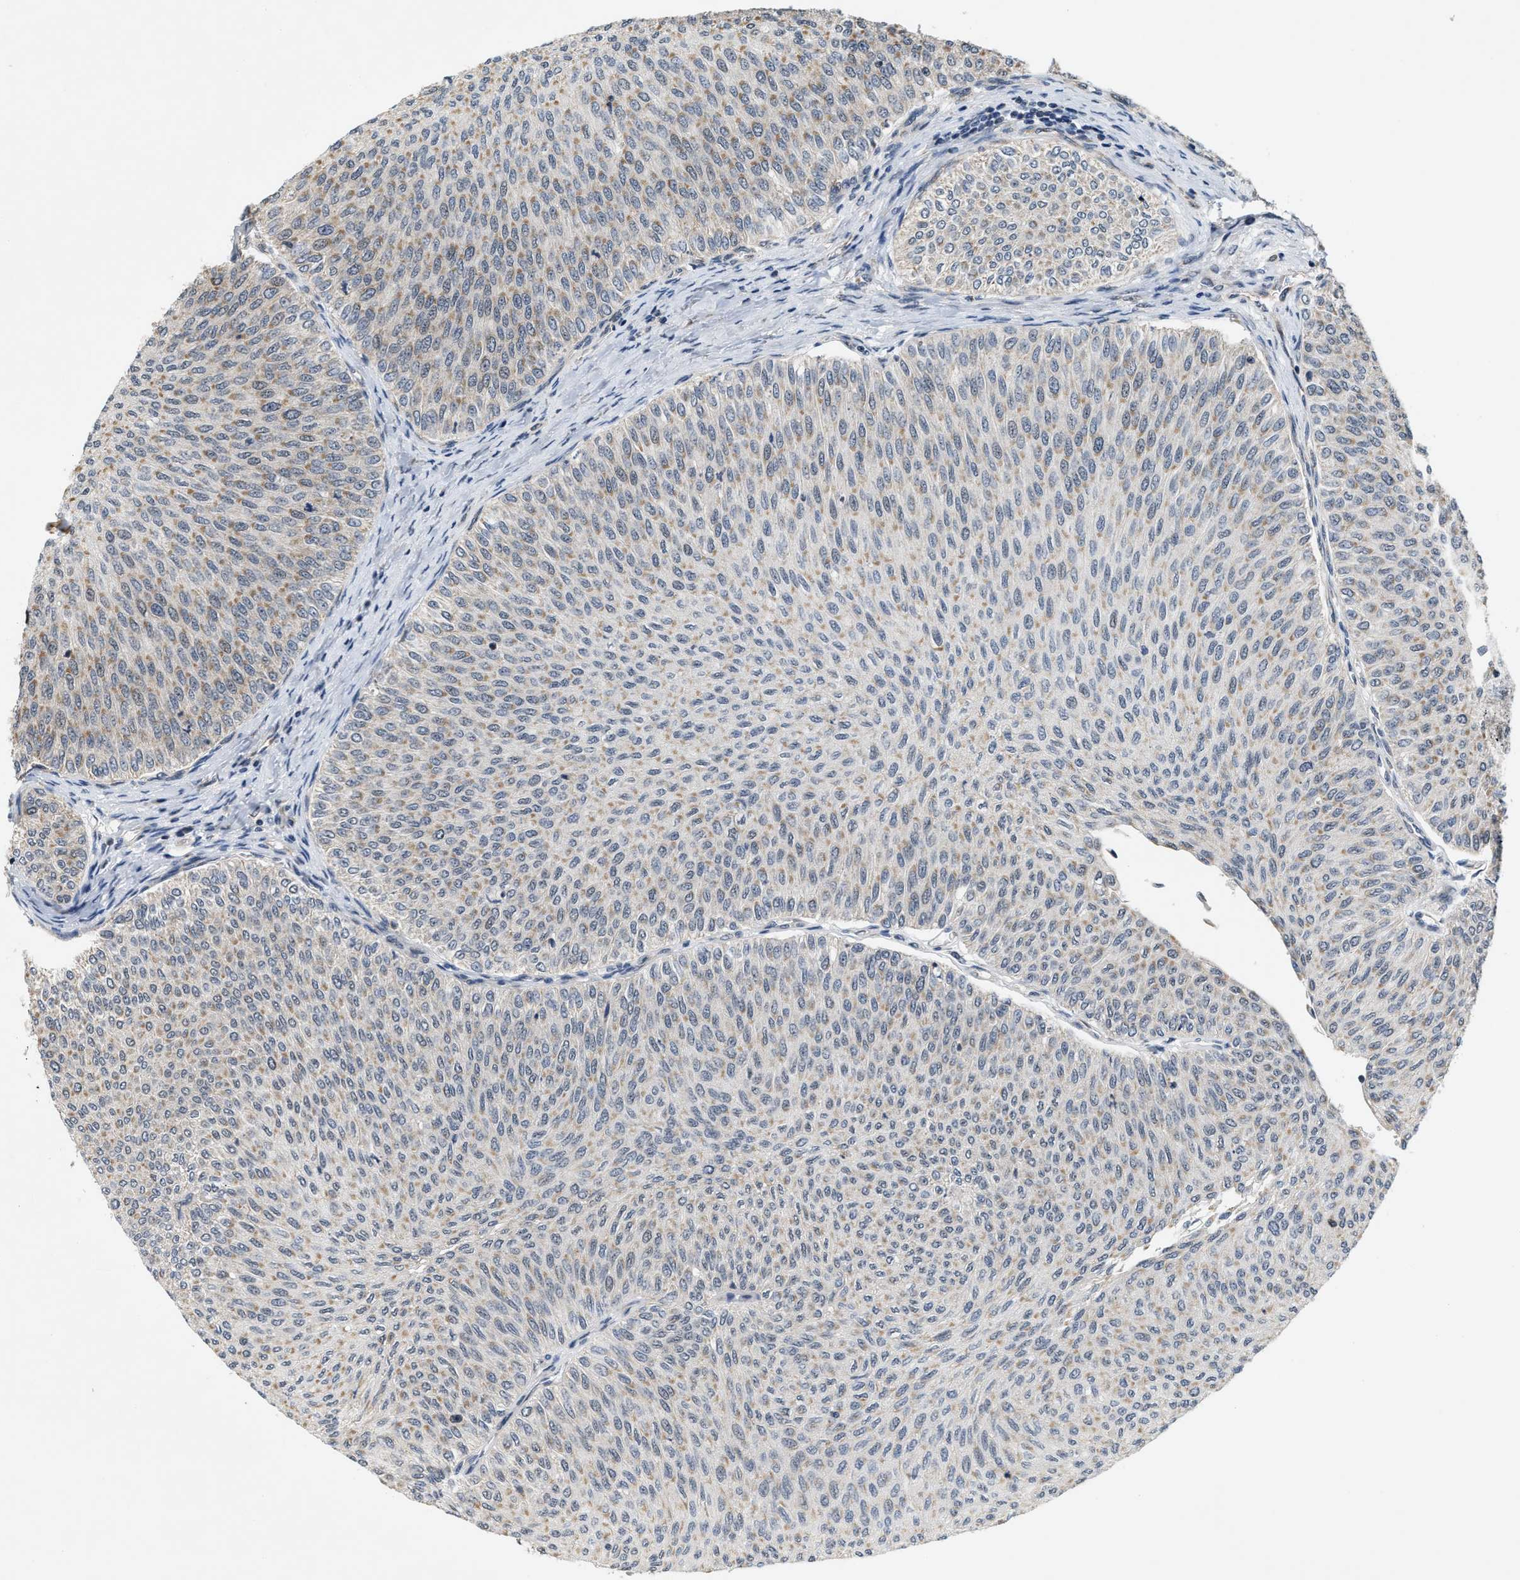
{"staining": {"intensity": "weak", "quantity": ">75%", "location": "cytoplasmic/membranous"}, "tissue": "urothelial cancer", "cell_type": "Tumor cells", "image_type": "cancer", "snomed": [{"axis": "morphology", "description": "Urothelial carcinoma, Low grade"}, {"axis": "topography", "description": "Urinary bladder"}], "caption": "Tumor cells exhibit low levels of weak cytoplasmic/membranous staining in approximately >75% of cells in low-grade urothelial carcinoma. The protein of interest is shown in brown color, while the nuclei are stained blue.", "gene": "GIGYF1", "patient": {"sex": "male", "age": 78}}